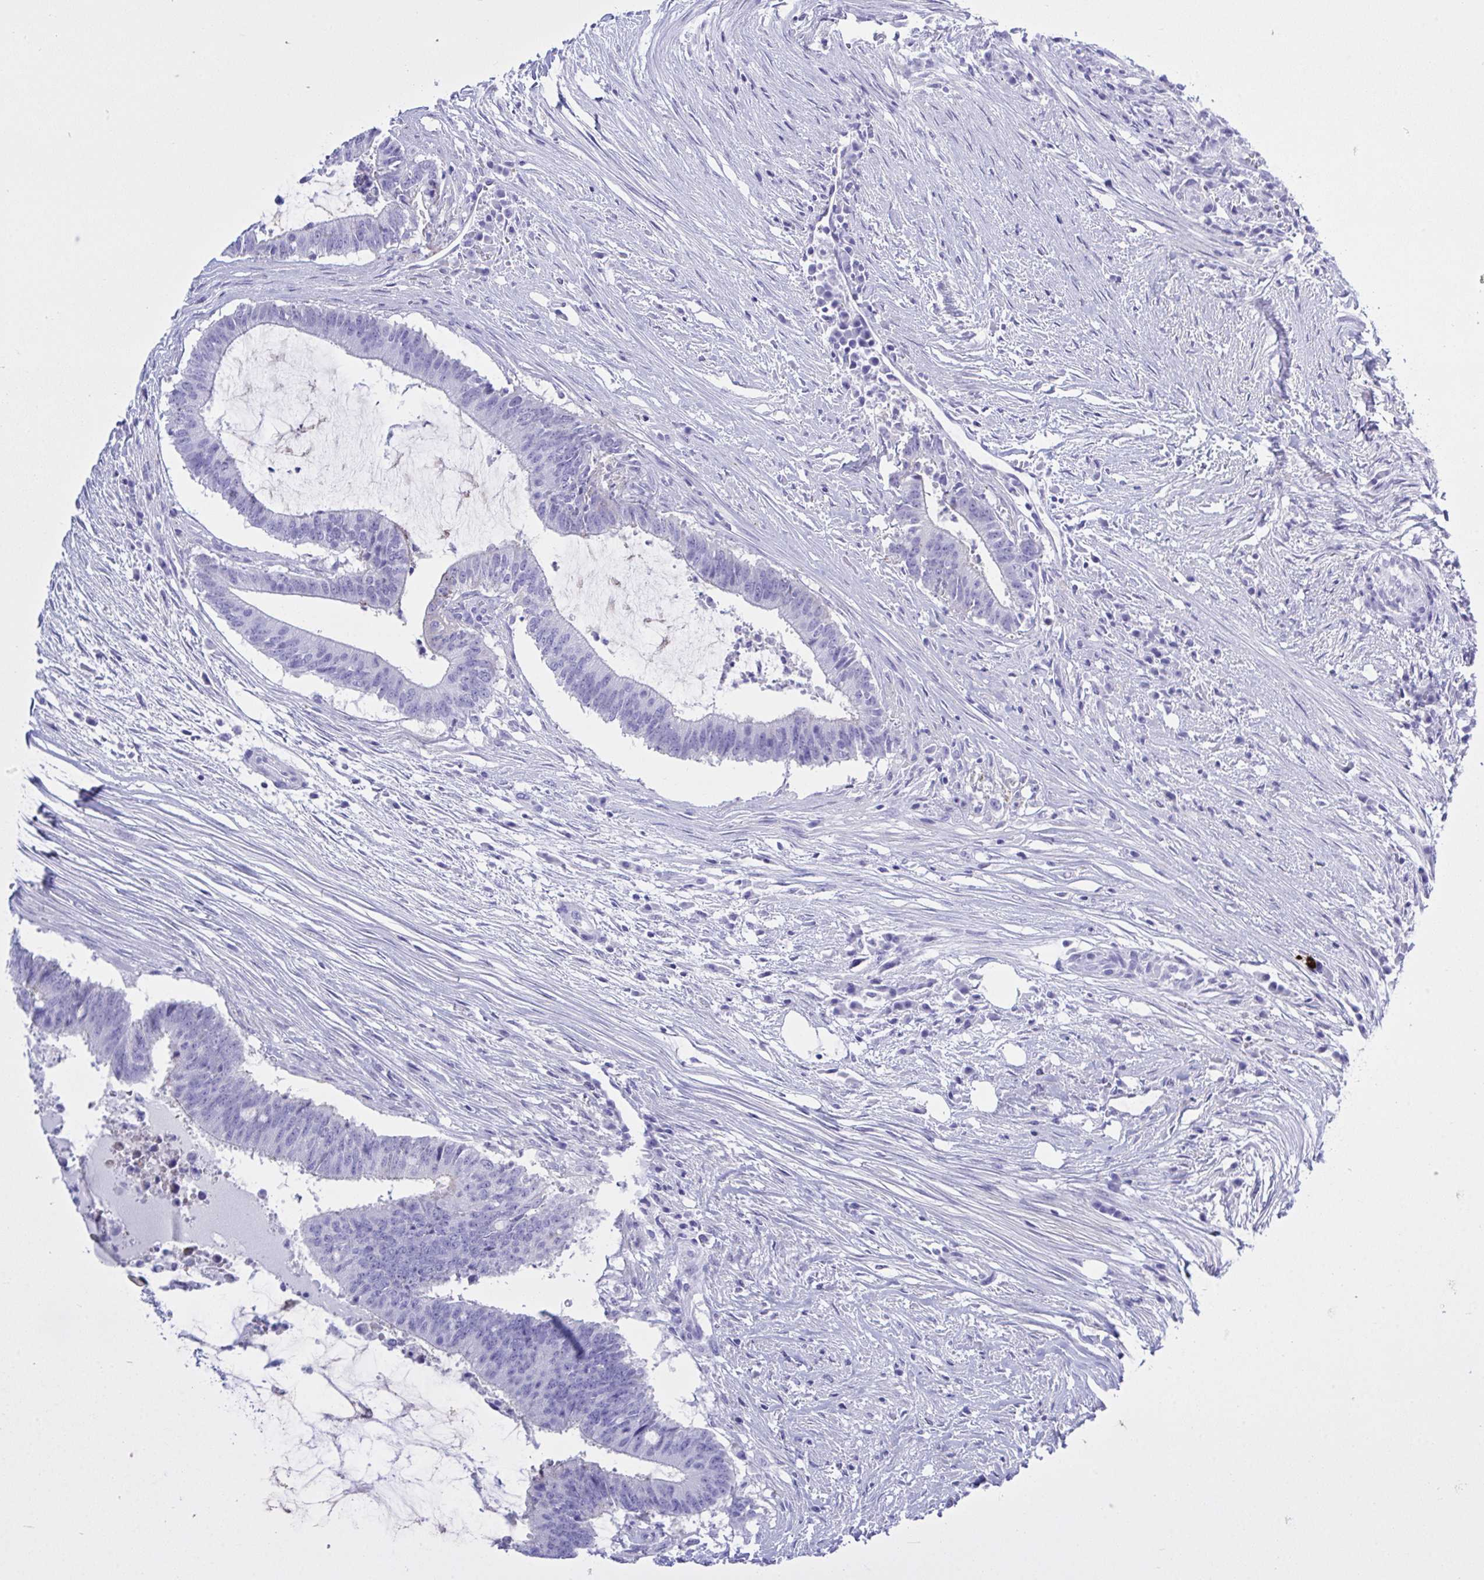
{"staining": {"intensity": "negative", "quantity": "none", "location": "none"}, "tissue": "colorectal cancer", "cell_type": "Tumor cells", "image_type": "cancer", "snomed": [{"axis": "morphology", "description": "Adenocarcinoma, NOS"}, {"axis": "topography", "description": "Colon"}], "caption": "Immunohistochemistry (IHC) histopathology image of neoplastic tissue: colorectal cancer (adenocarcinoma) stained with DAB reveals no significant protein positivity in tumor cells. The staining is performed using DAB (3,3'-diaminobenzidine) brown chromogen with nuclei counter-stained in using hematoxylin.", "gene": "BEX5", "patient": {"sex": "female", "age": 43}}